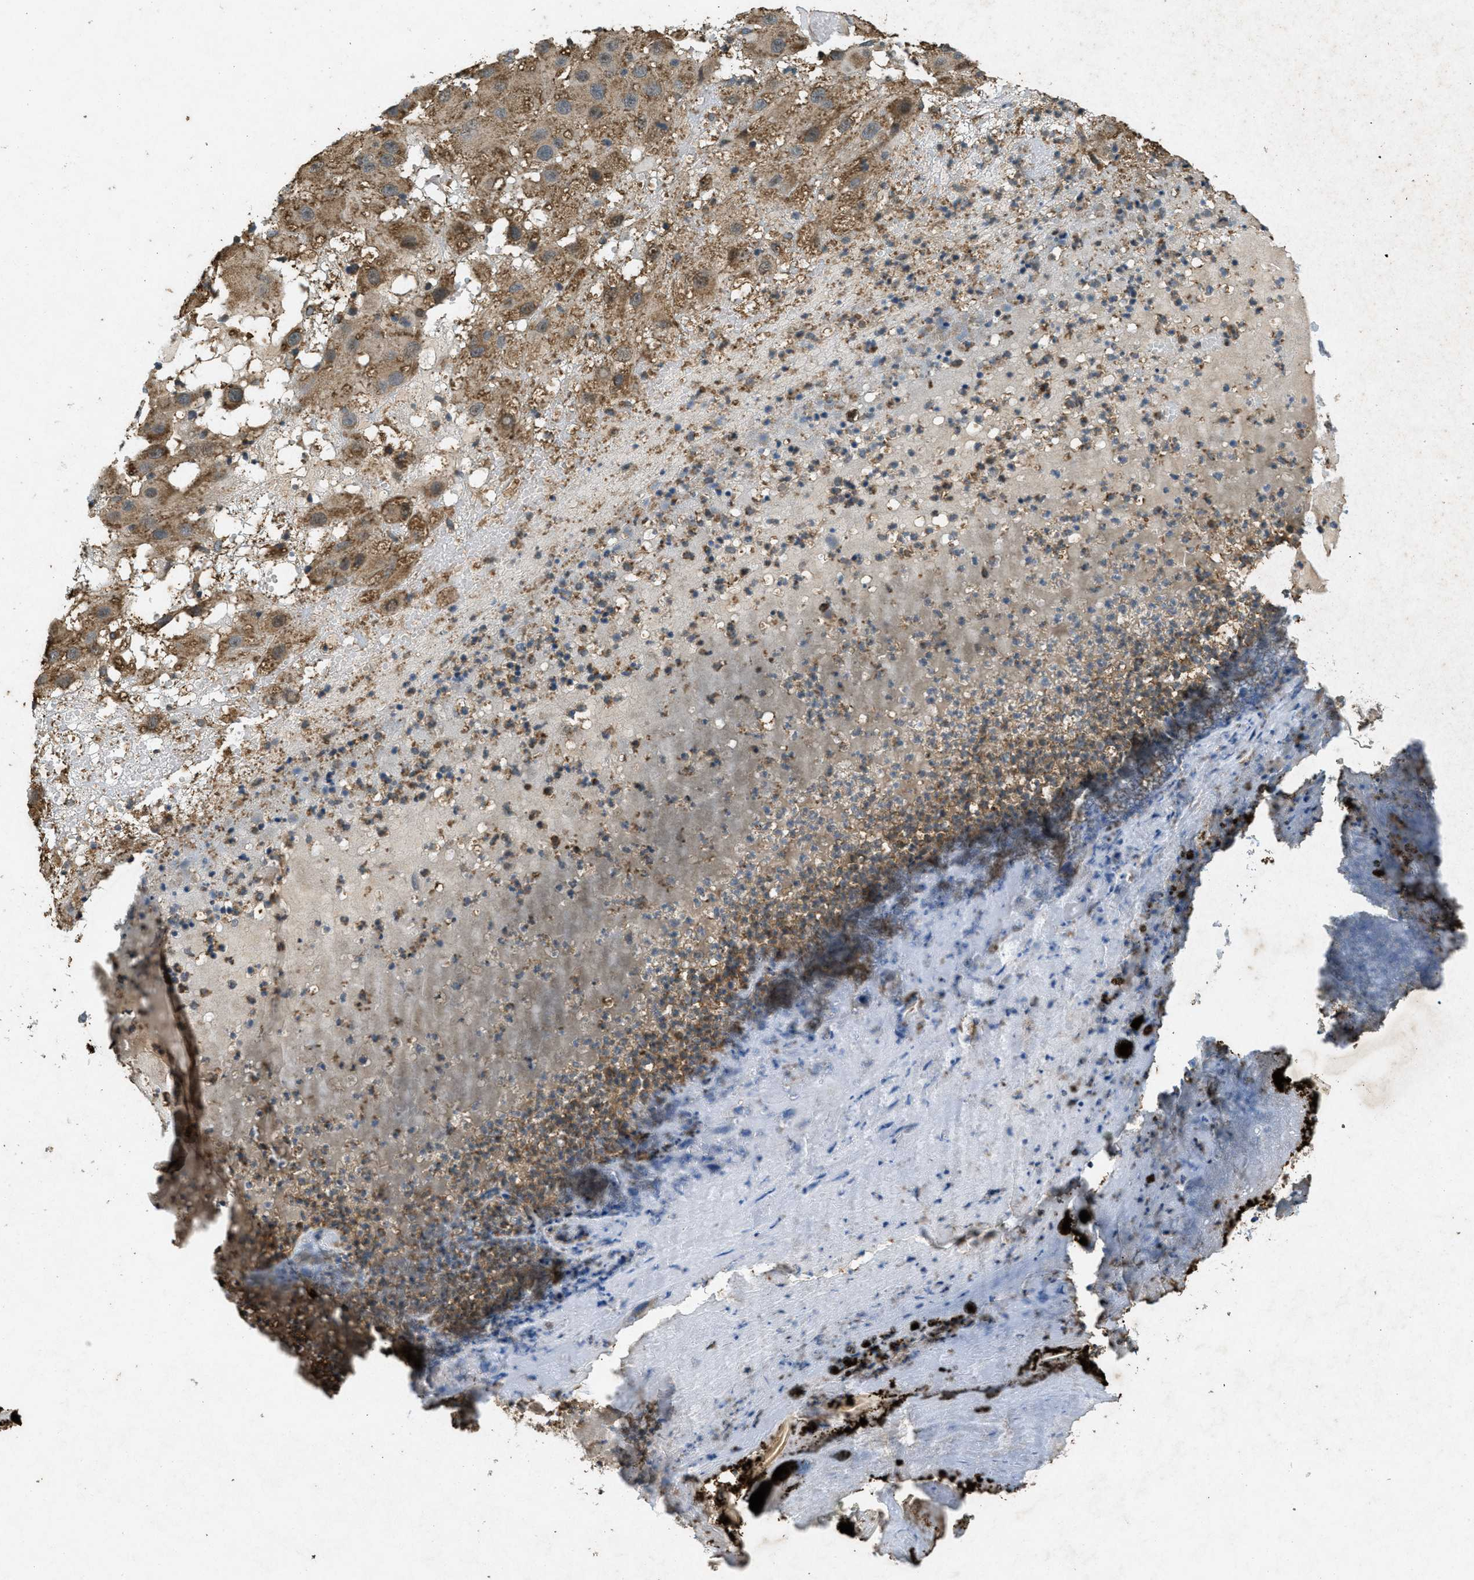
{"staining": {"intensity": "moderate", "quantity": ">75%", "location": "cytoplasmic/membranous"}, "tissue": "melanoma", "cell_type": "Tumor cells", "image_type": "cancer", "snomed": [{"axis": "morphology", "description": "Malignant melanoma, NOS"}, {"axis": "topography", "description": "Skin"}], "caption": "Protein expression analysis of human melanoma reveals moderate cytoplasmic/membranous expression in about >75% of tumor cells. (DAB IHC, brown staining for protein, blue staining for nuclei).", "gene": "PPP1R15A", "patient": {"sex": "female", "age": 81}}